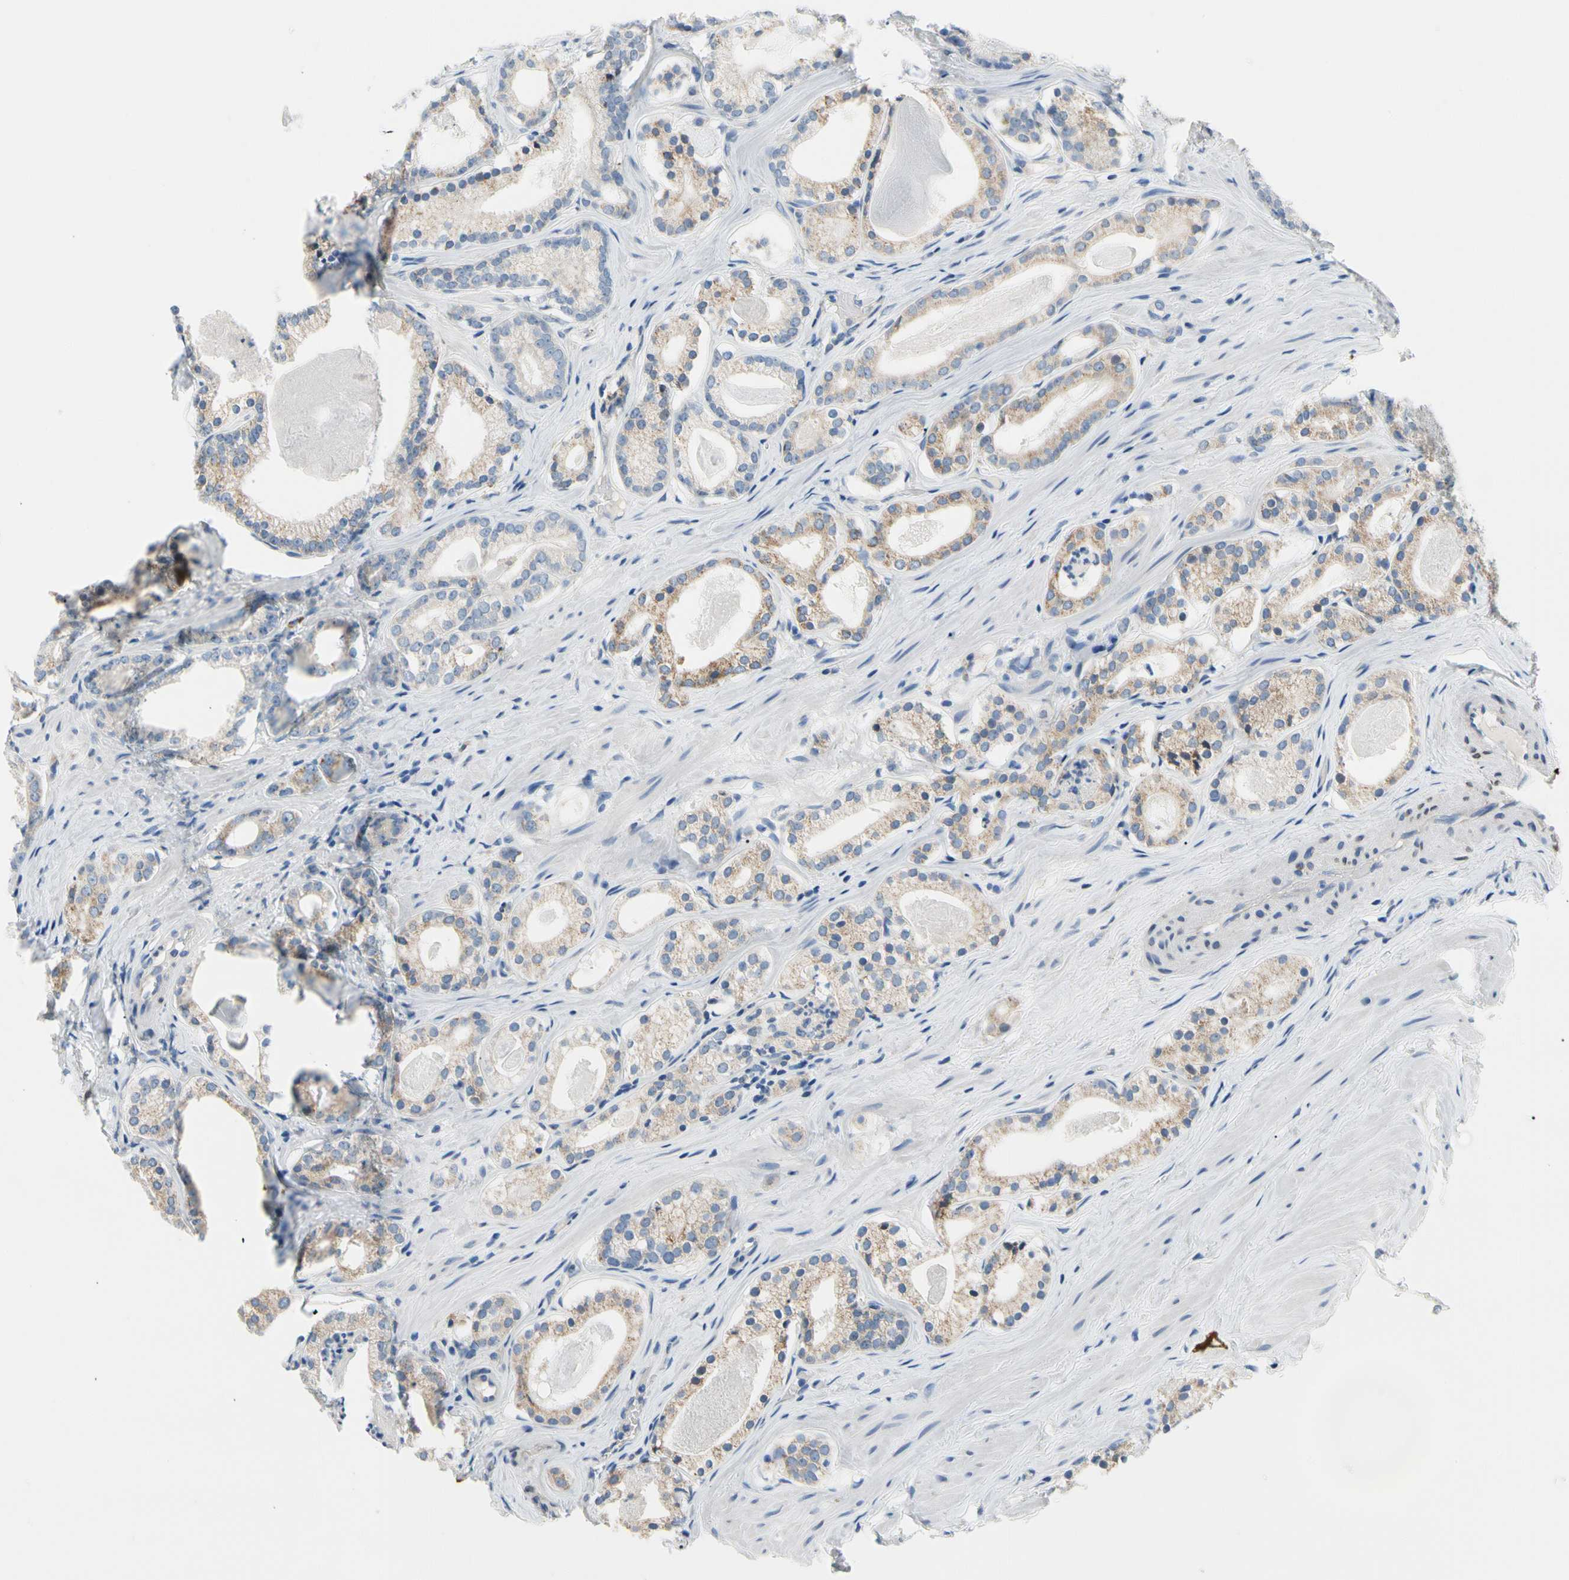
{"staining": {"intensity": "moderate", "quantity": ">75%", "location": "cytoplasmic/membranous"}, "tissue": "prostate cancer", "cell_type": "Tumor cells", "image_type": "cancer", "snomed": [{"axis": "morphology", "description": "Adenocarcinoma, Low grade"}, {"axis": "topography", "description": "Prostate"}], "caption": "Immunohistochemistry (IHC) of adenocarcinoma (low-grade) (prostate) exhibits medium levels of moderate cytoplasmic/membranous expression in about >75% of tumor cells.", "gene": "STXBP1", "patient": {"sex": "male", "age": 59}}